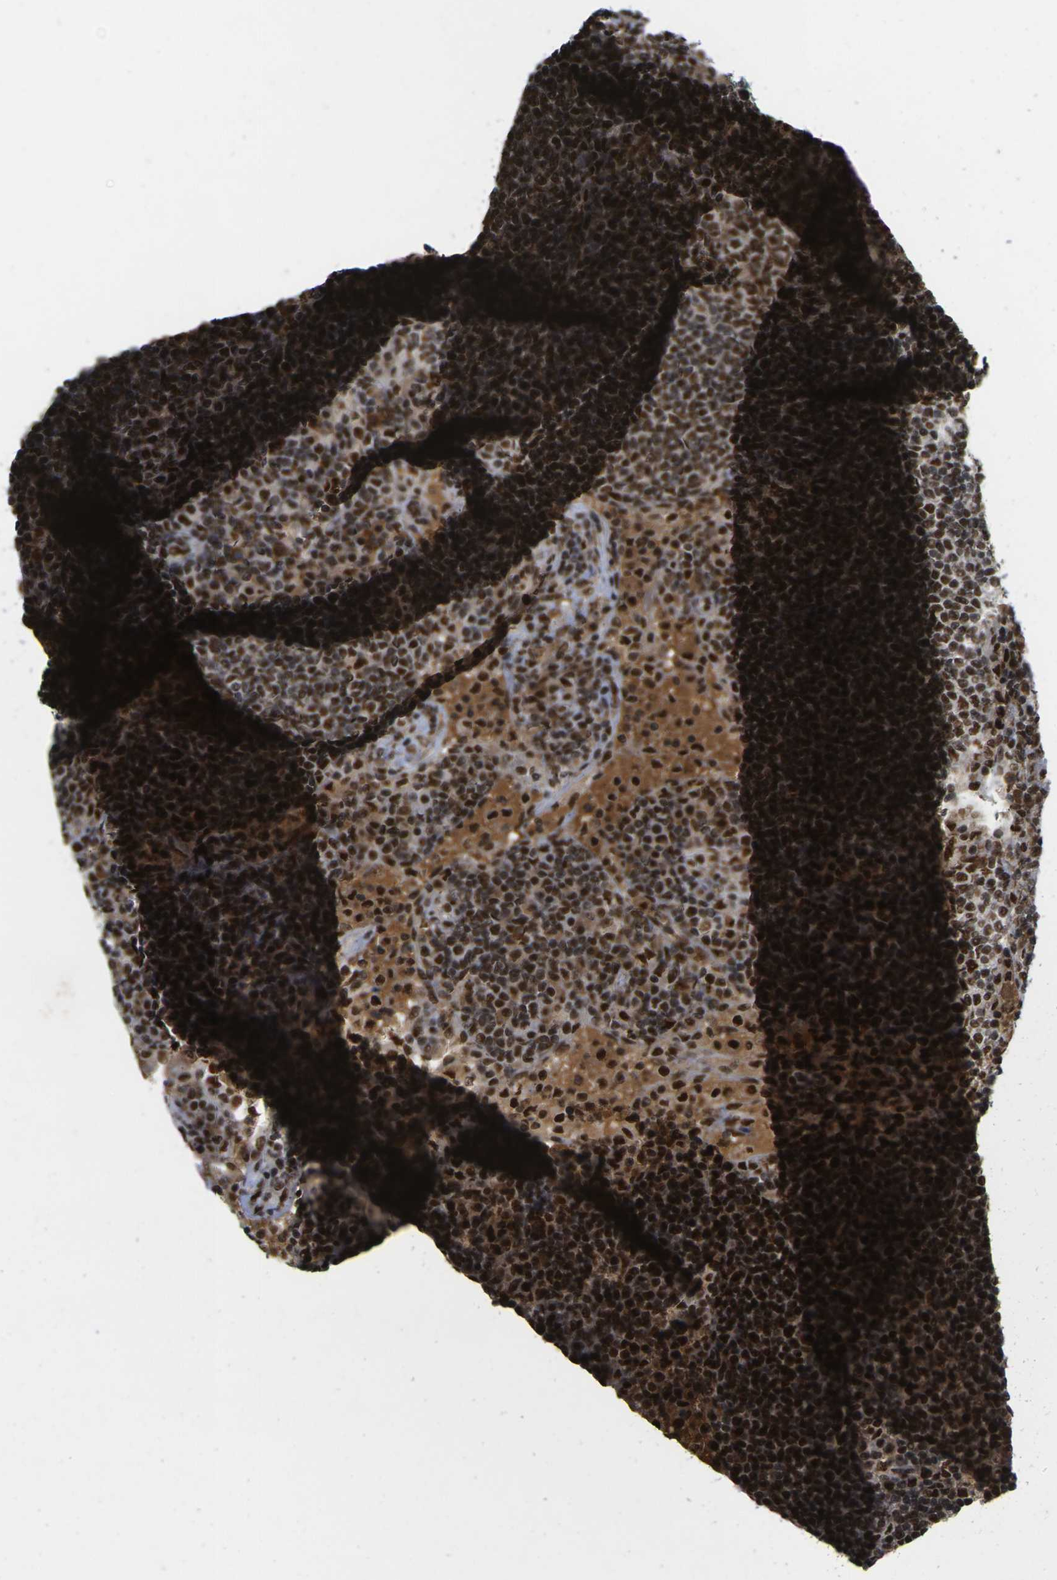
{"staining": {"intensity": "strong", "quantity": ">75%", "location": "nuclear"}, "tissue": "lymph node", "cell_type": "Germinal center cells", "image_type": "normal", "snomed": [{"axis": "morphology", "description": "Normal tissue, NOS"}, {"axis": "topography", "description": "Lymph node"}], "caption": "A brown stain labels strong nuclear expression of a protein in germinal center cells of normal lymph node. Using DAB (brown) and hematoxylin (blue) stains, captured at high magnification using brightfield microscopy.", "gene": "GTF2E1", "patient": {"sex": "female", "age": 53}}